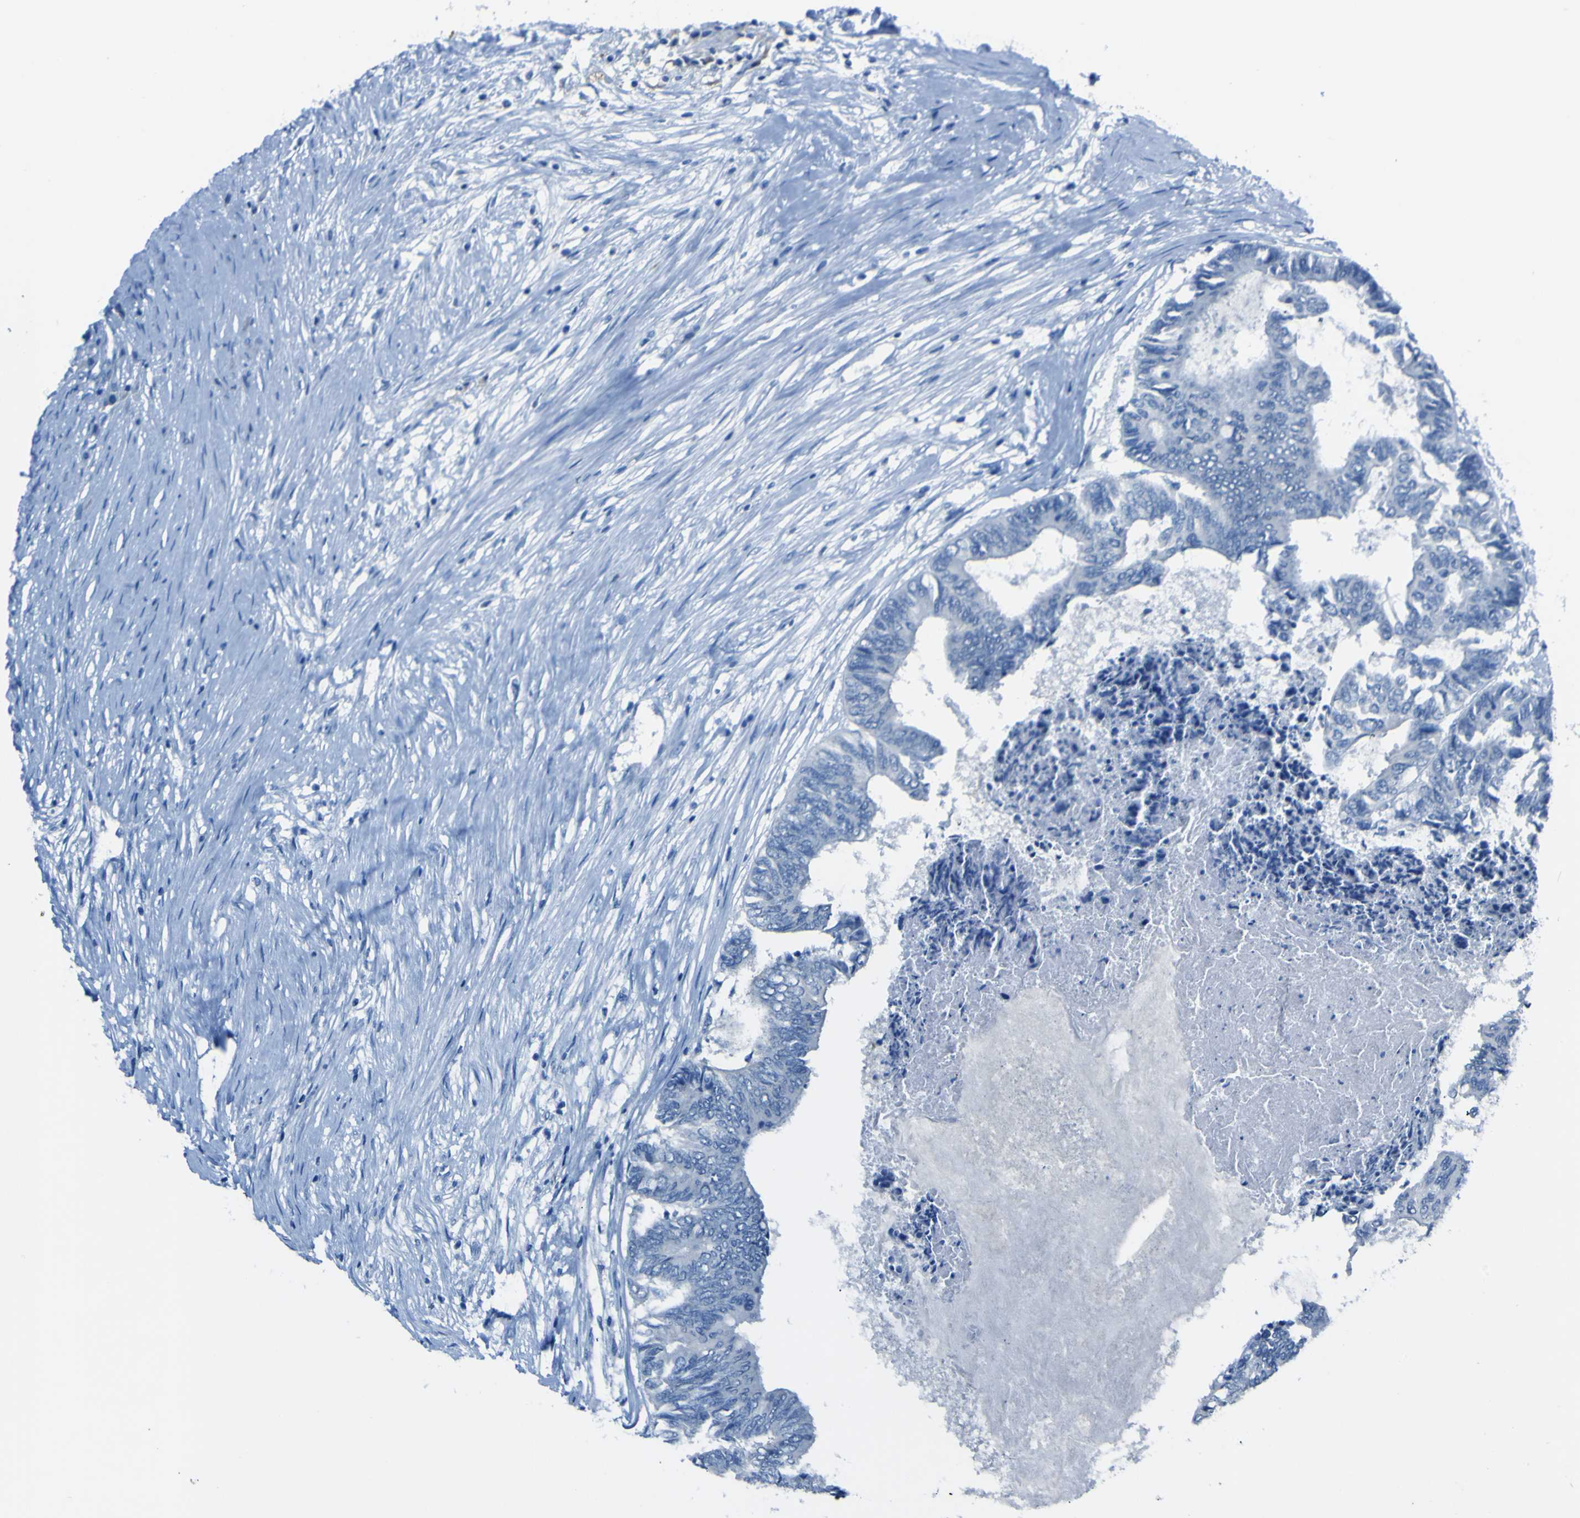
{"staining": {"intensity": "negative", "quantity": "none", "location": "none"}, "tissue": "colorectal cancer", "cell_type": "Tumor cells", "image_type": "cancer", "snomed": [{"axis": "morphology", "description": "Adenocarcinoma, NOS"}, {"axis": "topography", "description": "Rectum"}], "caption": "The immunohistochemistry (IHC) micrograph has no significant expression in tumor cells of colorectal adenocarcinoma tissue. (Brightfield microscopy of DAB (3,3'-diaminobenzidine) immunohistochemistry (IHC) at high magnification).", "gene": "PHKG1", "patient": {"sex": "male", "age": 63}}